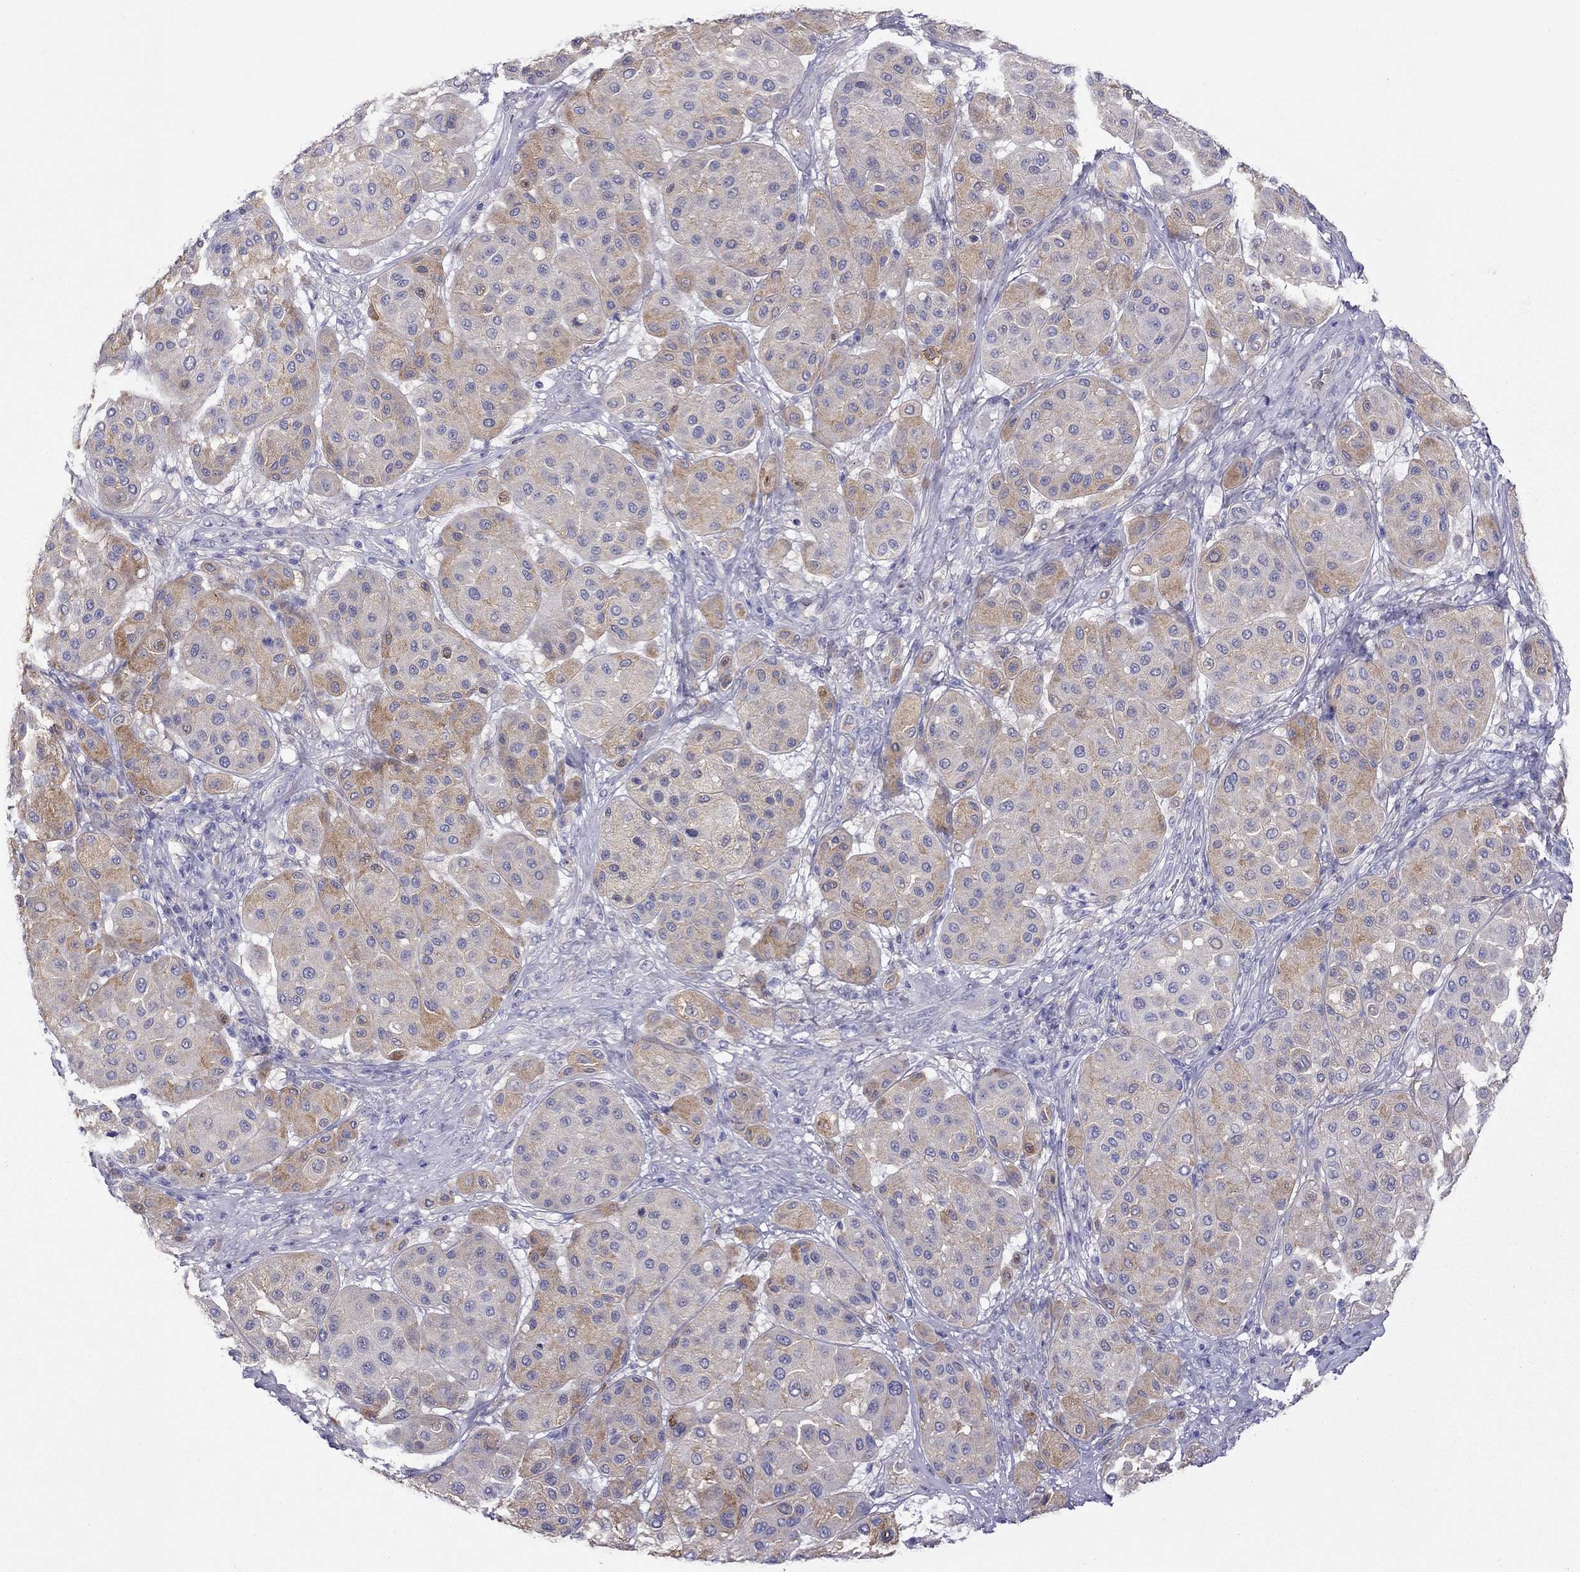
{"staining": {"intensity": "moderate", "quantity": ">75%", "location": "cytoplasmic/membranous"}, "tissue": "melanoma", "cell_type": "Tumor cells", "image_type": "cancer", "snomed": [{"axis": "morphology", "description": "Malignant melanoma, Metastatic site"}, {"axis": "topography", "description": "Smooth muscle"}], "caption": "Immunohistochemical staining of human malignant melanoma (metastatic site) reveals moderate cytoplasmic/membranous protein positivity in about >75% of tumor cells. (Stains: DAB in brown, nuclei in blue, Microscopy: brightfield microscopy at high magnification).", "gene": "ALOX15B", "patient": {"sex": "male", "age": 41}}